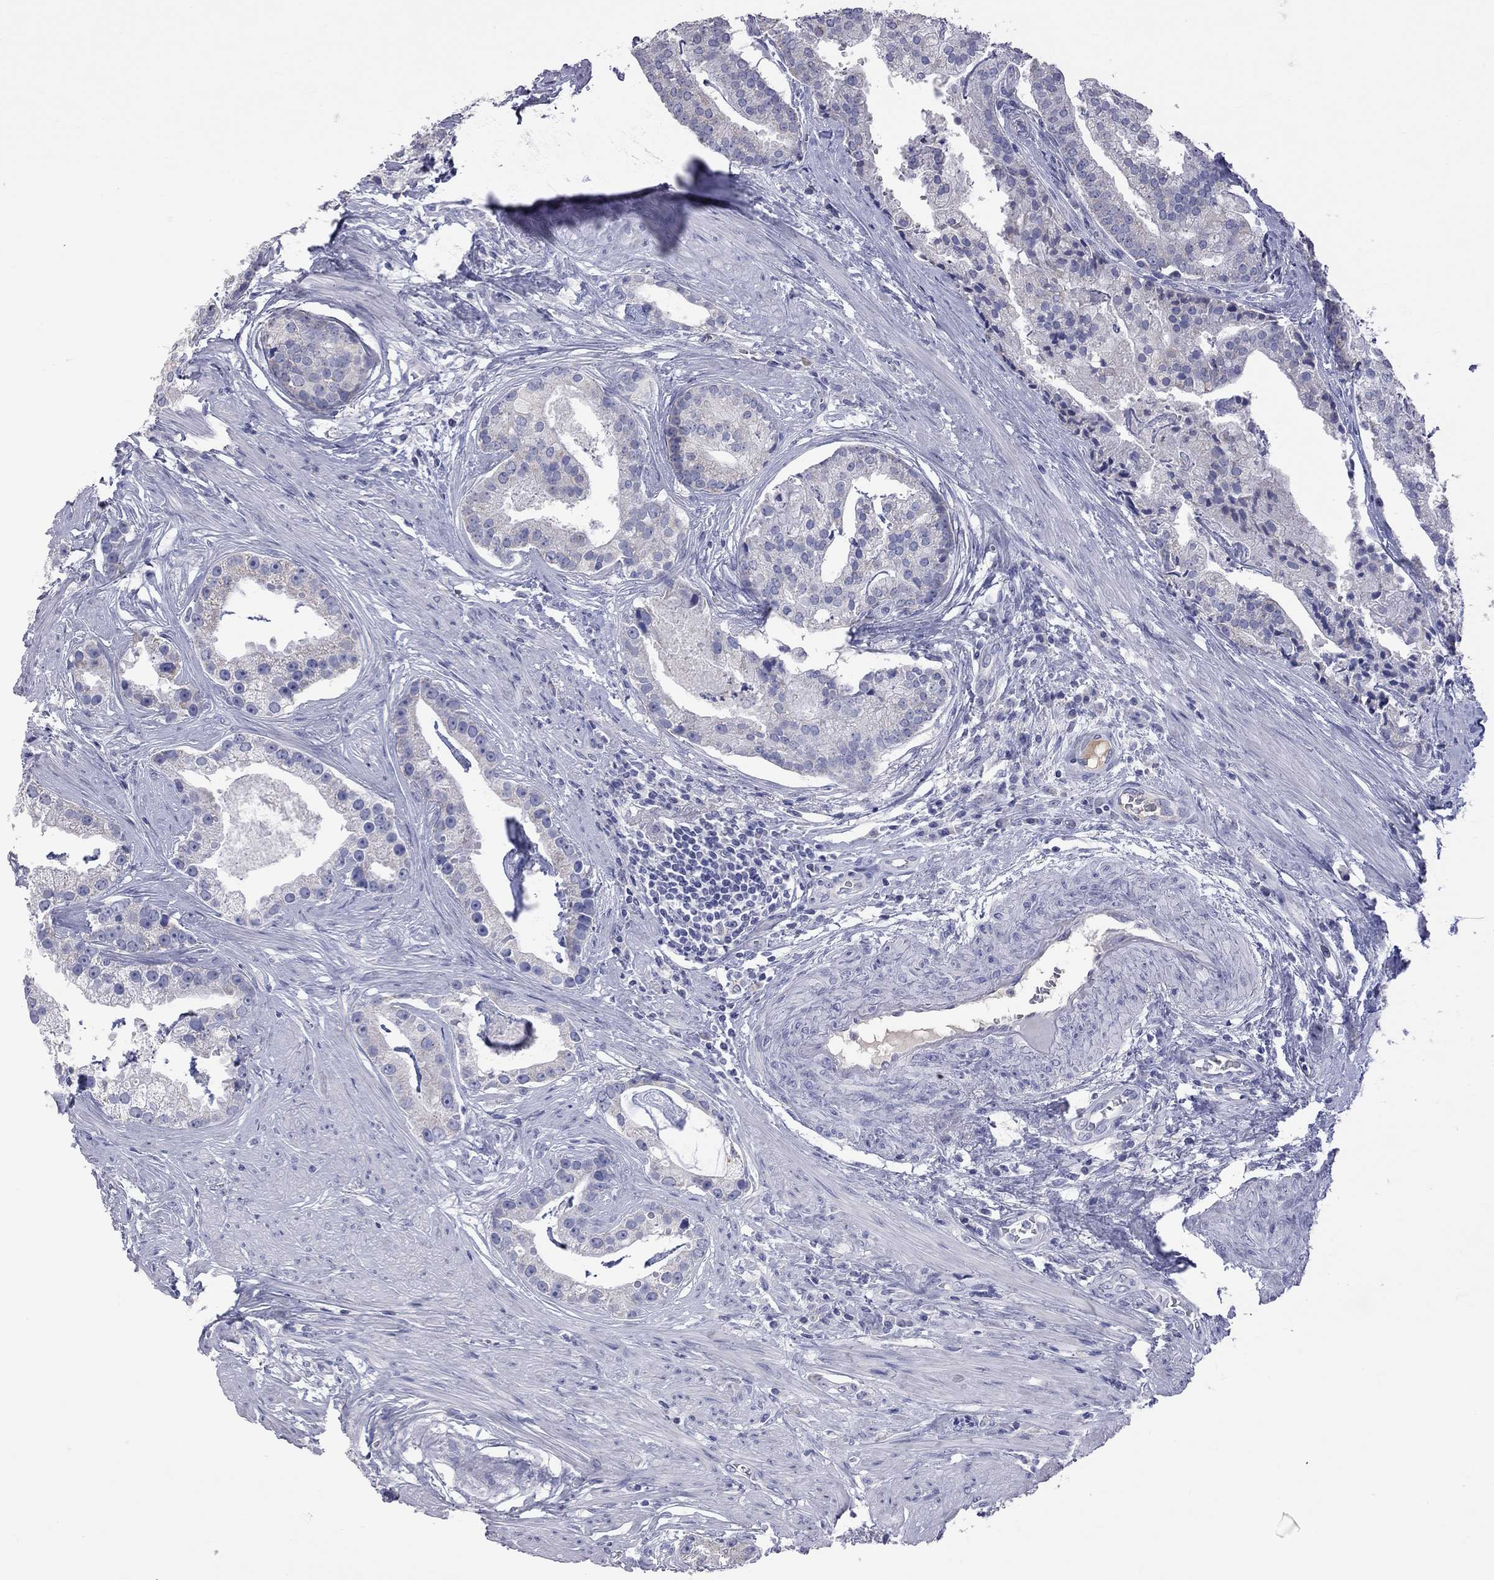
{"staining": {"intensity": "negative", "quantity": "none", "location": "none"}, "tissue": "prostate cancer", "cell_type": "Tumor cells", "image_type": "cancer", "snomed": [{"axis": "morphology", "description": "Adenocarcinoma, NOS"}, {"axis": "topography", "description": "Prostate and seminal vesicle, NOS"}, {"axis": "topography", "description": "Prostate"}], "caption": "Immunohistochemical staining of human prostate cancer exhibits no significant positivity in tumor cells. Brightfield microscopy of IHC stained with DAB (3,3'-diaminobenzidine) (brown) and hematoxylin (blue), captured at high magnification.", "gene": "KCND2", "patient": {"sex": "male", "age": 44}}